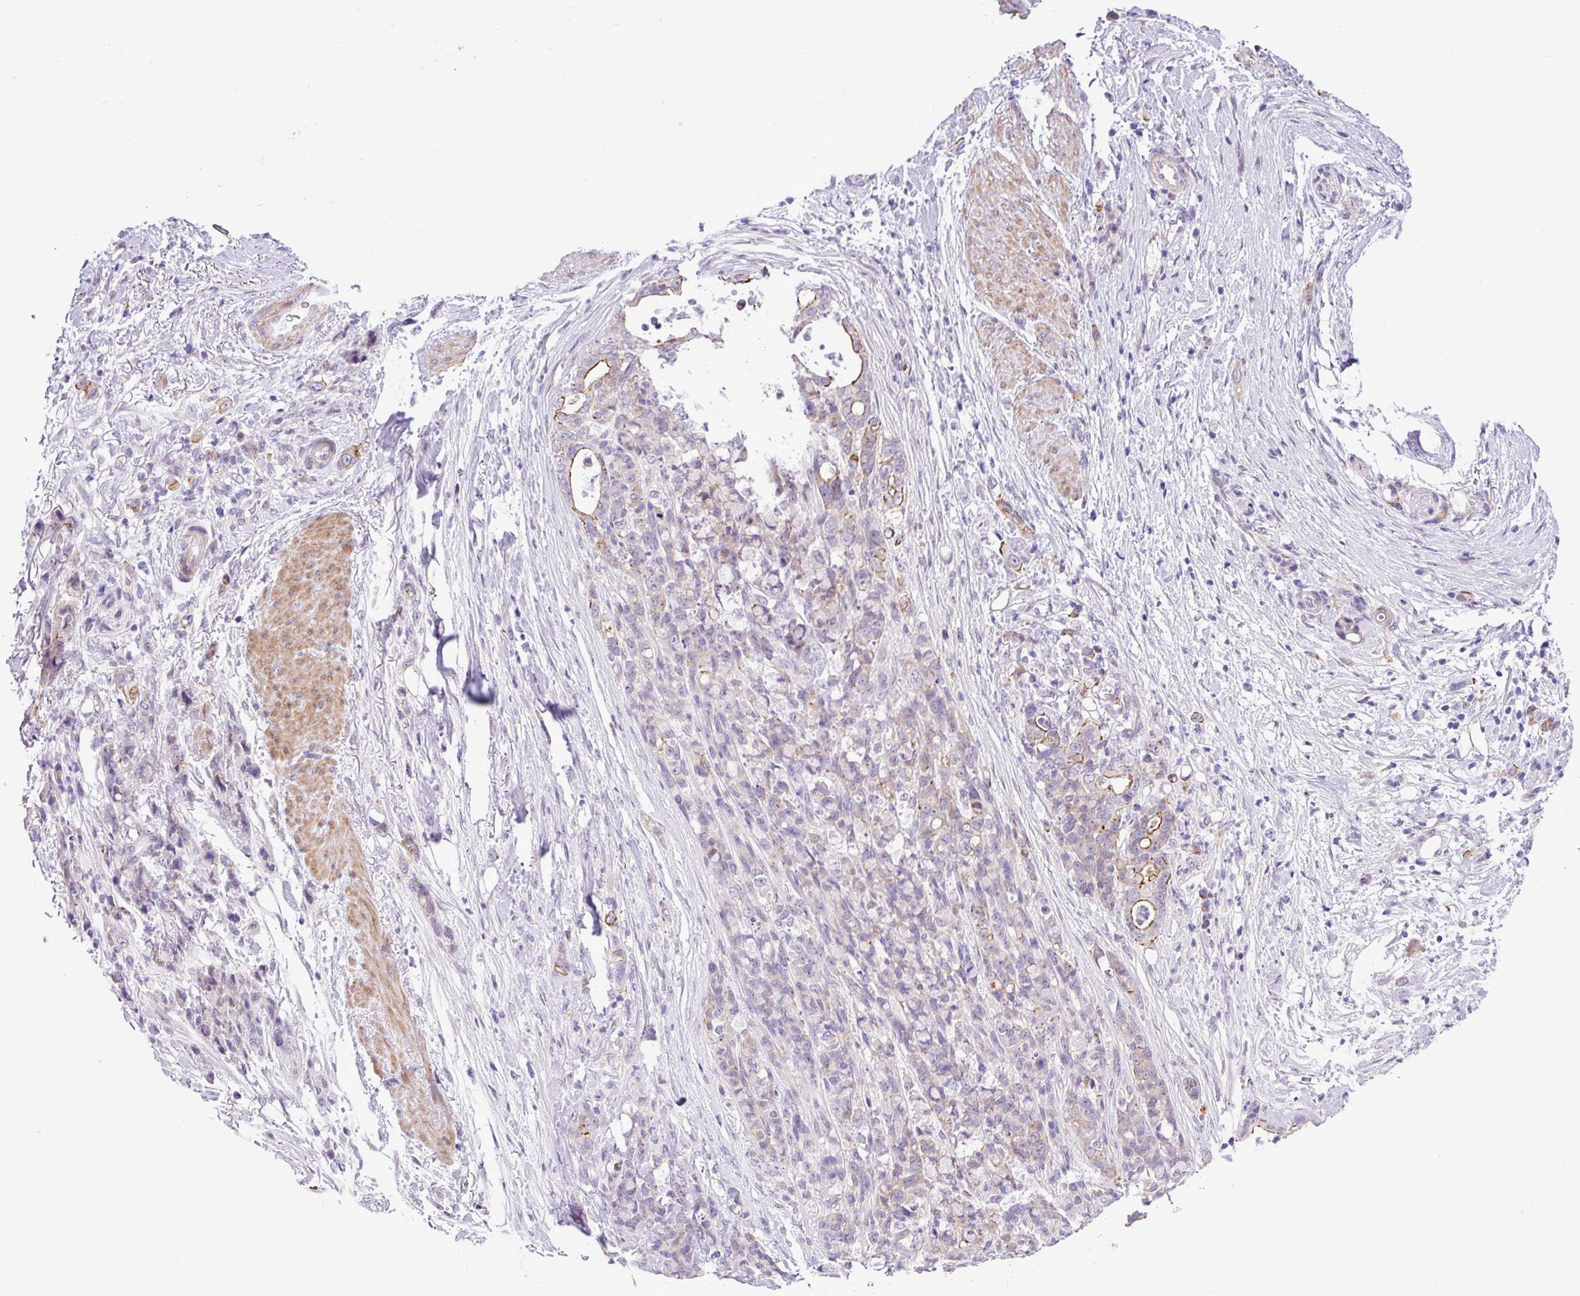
{"staining": {"intensity": "moderate", "quantity": "<25%", "location": "cytoplasmic/membranous"}, "tissue": "stomach cancer", "cell_type": "Tumor cells", "image_type": "cancer", "snomed": [{"axis": "morphology", "description": "Normal tissue, NOS"}, {"axis": "morphology", "description": "Adenocarcinoma, NOS"}, {"axis": "topography", "description": "Stomach"}], "caption": "A histopathology image showing moderate cytoplasmic/membranous staining in approximately <25% of tumor cells in stomach cancer, as visualized by brown immunohistochemical staining.", "gene": "YLPM1", "patient": {"sex": "female", "age": 79}}